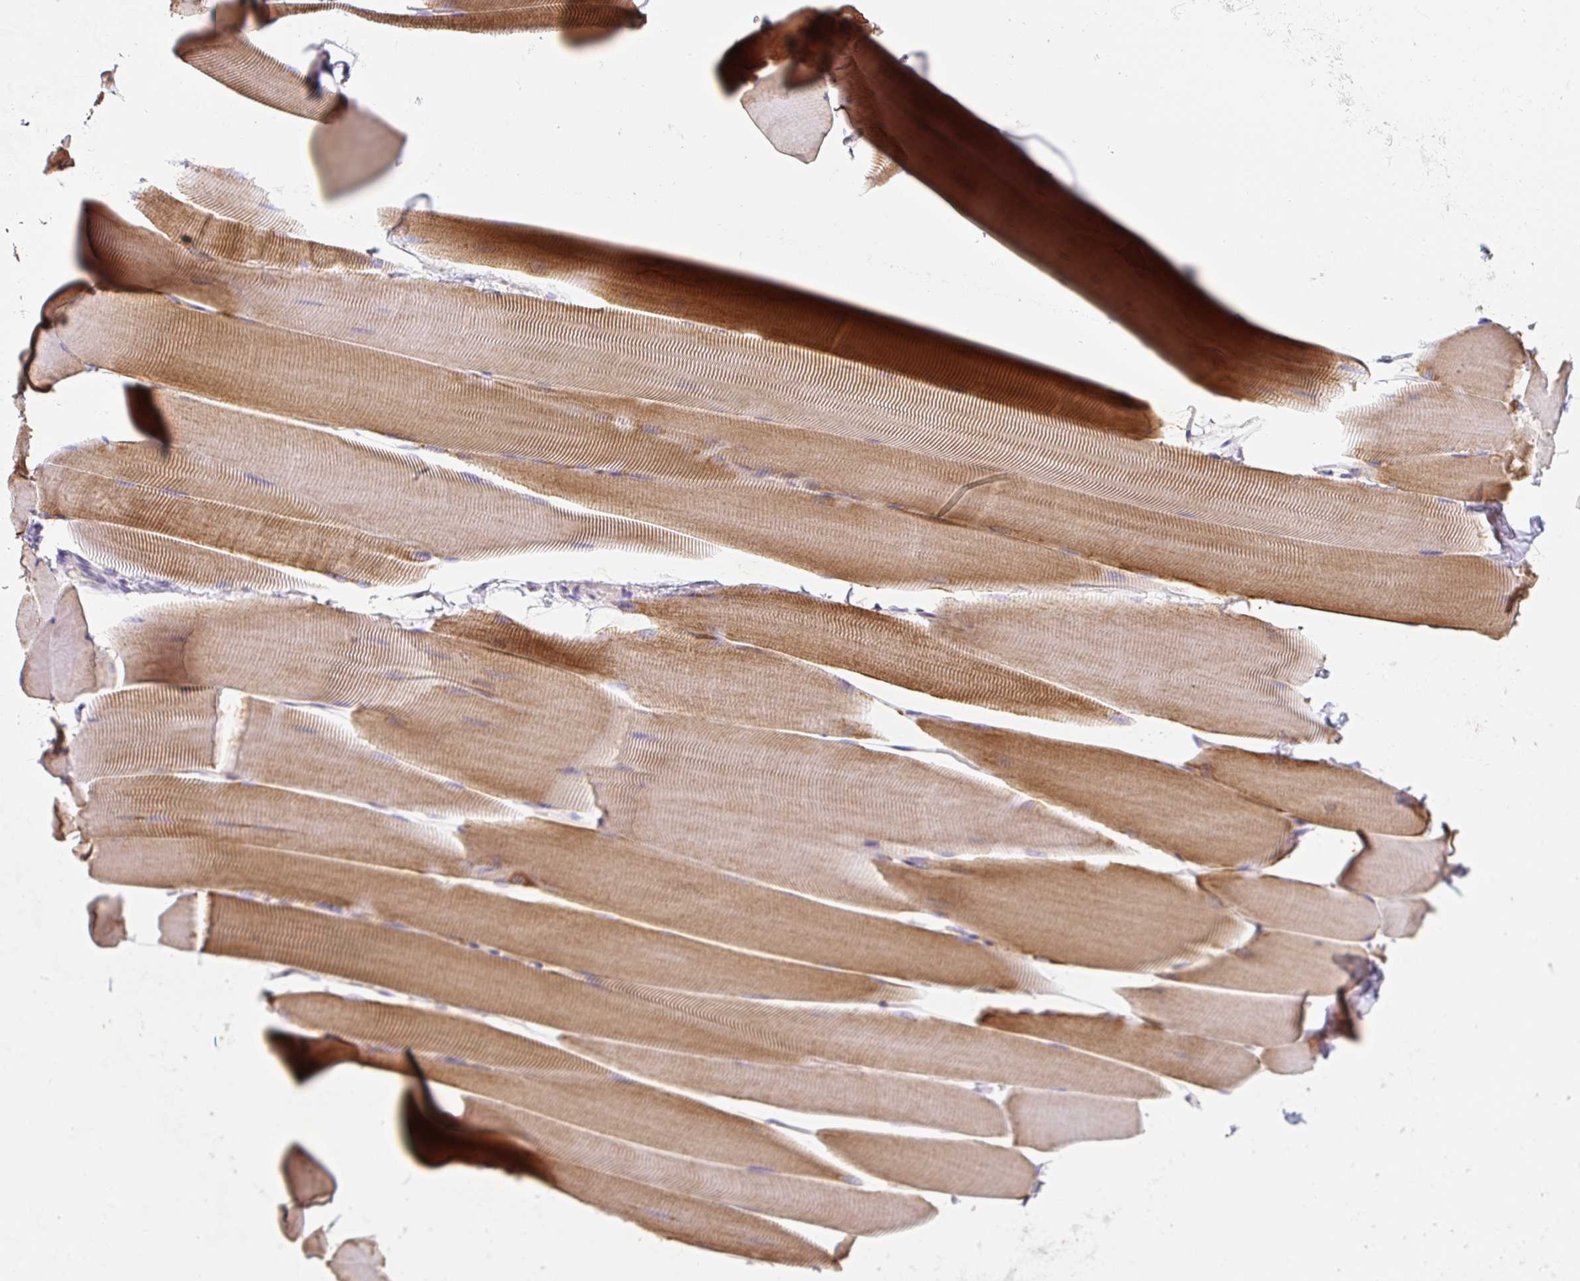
{"staining": {"intensity": "moderate", "quantity": ">75%", "location": "cytoplasmic/membranous"}, "tissue": "skeletal muscle", "cell_type": "Myocytes", "image_type": "normal", "snomed": [{"axis": "morphology", "description": "Normal tissue, NOS"}, {"axis": "topography", "description": "Skeletal muscle"}], "caption": "The micrograph shows a brown stain indicating the presence of a protein in the cytoplasmic/membranous of myocytes in skeletal muscle. (DAB IHC with brightfield microscopy, high magnification).", "gene": "MT", "patient": {"sex": "male", "age": 25}}